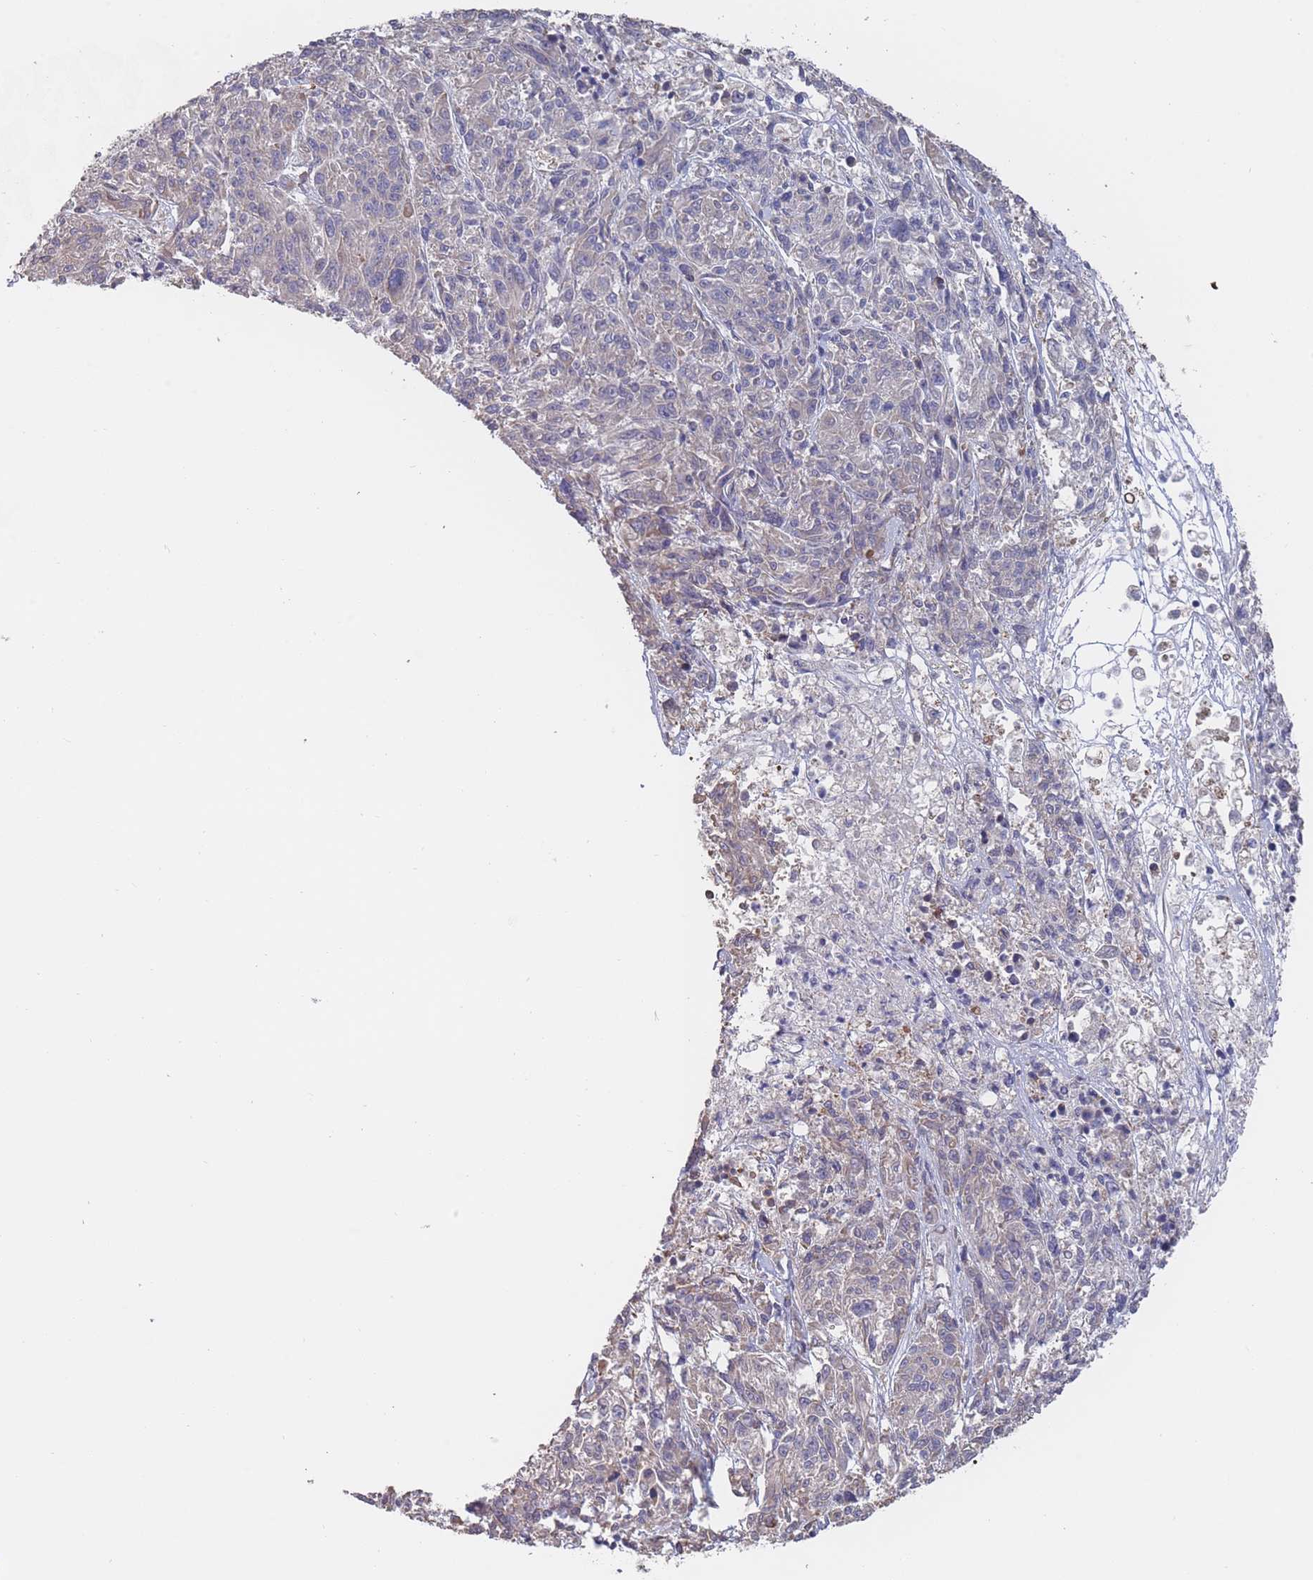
{"staining": {"intensity": "negative", "quantity": "none", "location": "none"}, "tissue": "melanoma", "cell_type": "Tumor cells", "image_type": "cancer", "snomed": [{"axis": "morphology", "description": "Malignant melanoma, NOS"}, {"axis": "topography", "description": "Skin"}], "caption": "IHC of human malignant melanoma displays no expression in tumor cells.", "gene": "SLC1A6", "patient": {"sex": "male", "age": 53}}